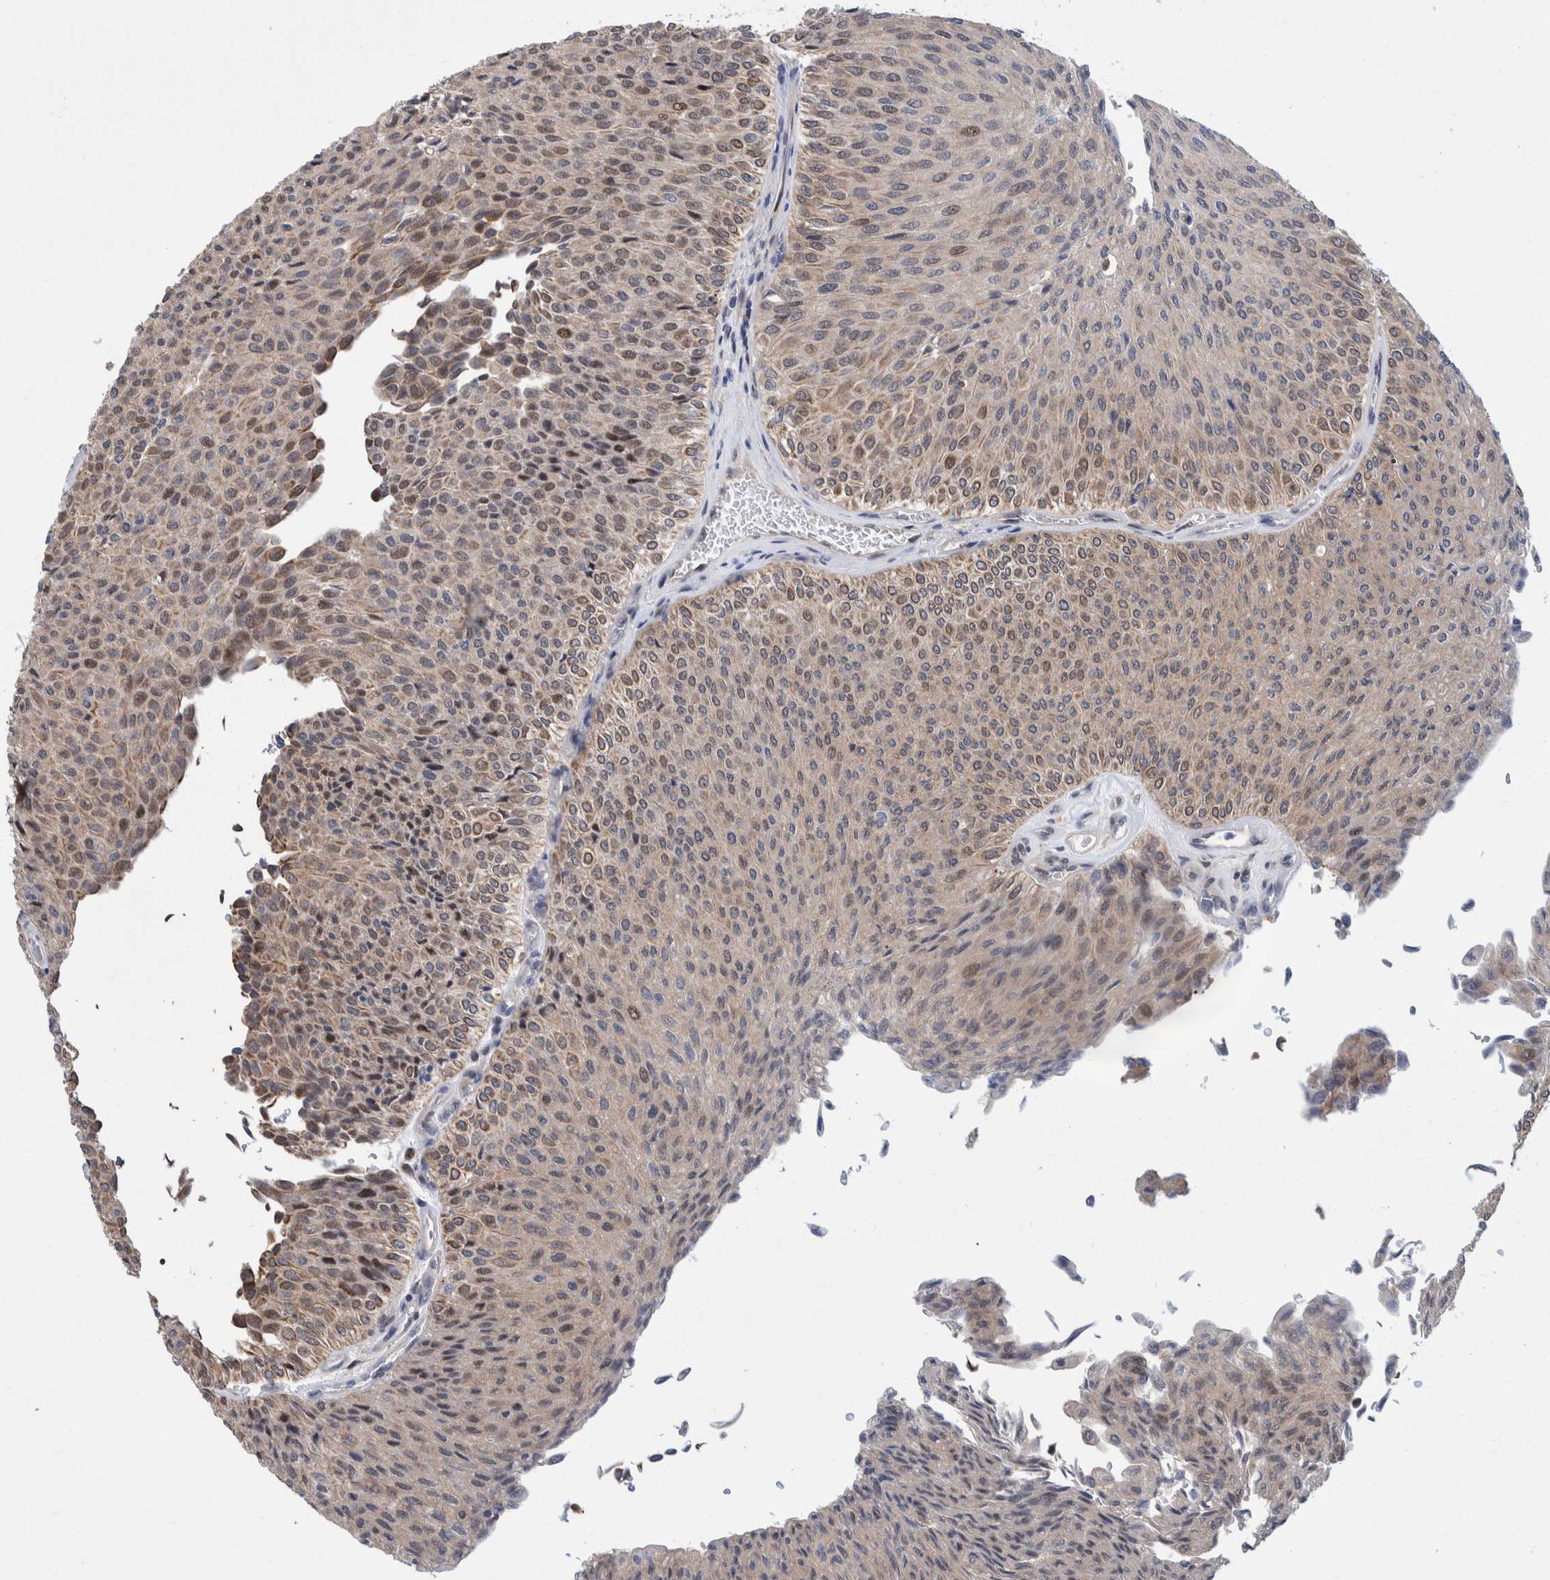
{"staining": {"intensity": "moderate", "quantity": ">75%", "location": "cytoplasmic/membranous,nuclear"}, "tissue": "urothelial cancer", "cell_type": "Tumor cells", "image_type": "cancer", "snomed": [{"axis": "morphology", "description": "Urothelial carcinoma, Low grade"}, {"axis": "topography", "description": "Urinary bladder"}], "caption": "A brown stain shows moderate cytoplasmic/membranous and nuclear expression of a protein in low-grade urothelial carcinoma tumor cells. Using DAB (3,3'-diaminobenzidine) (brown) and hematoxylin (blue) stains, captured at high magnification using brightfield microscopy.", "gene": "PFAS", "patient": {"sex": "male", "age": 78}}